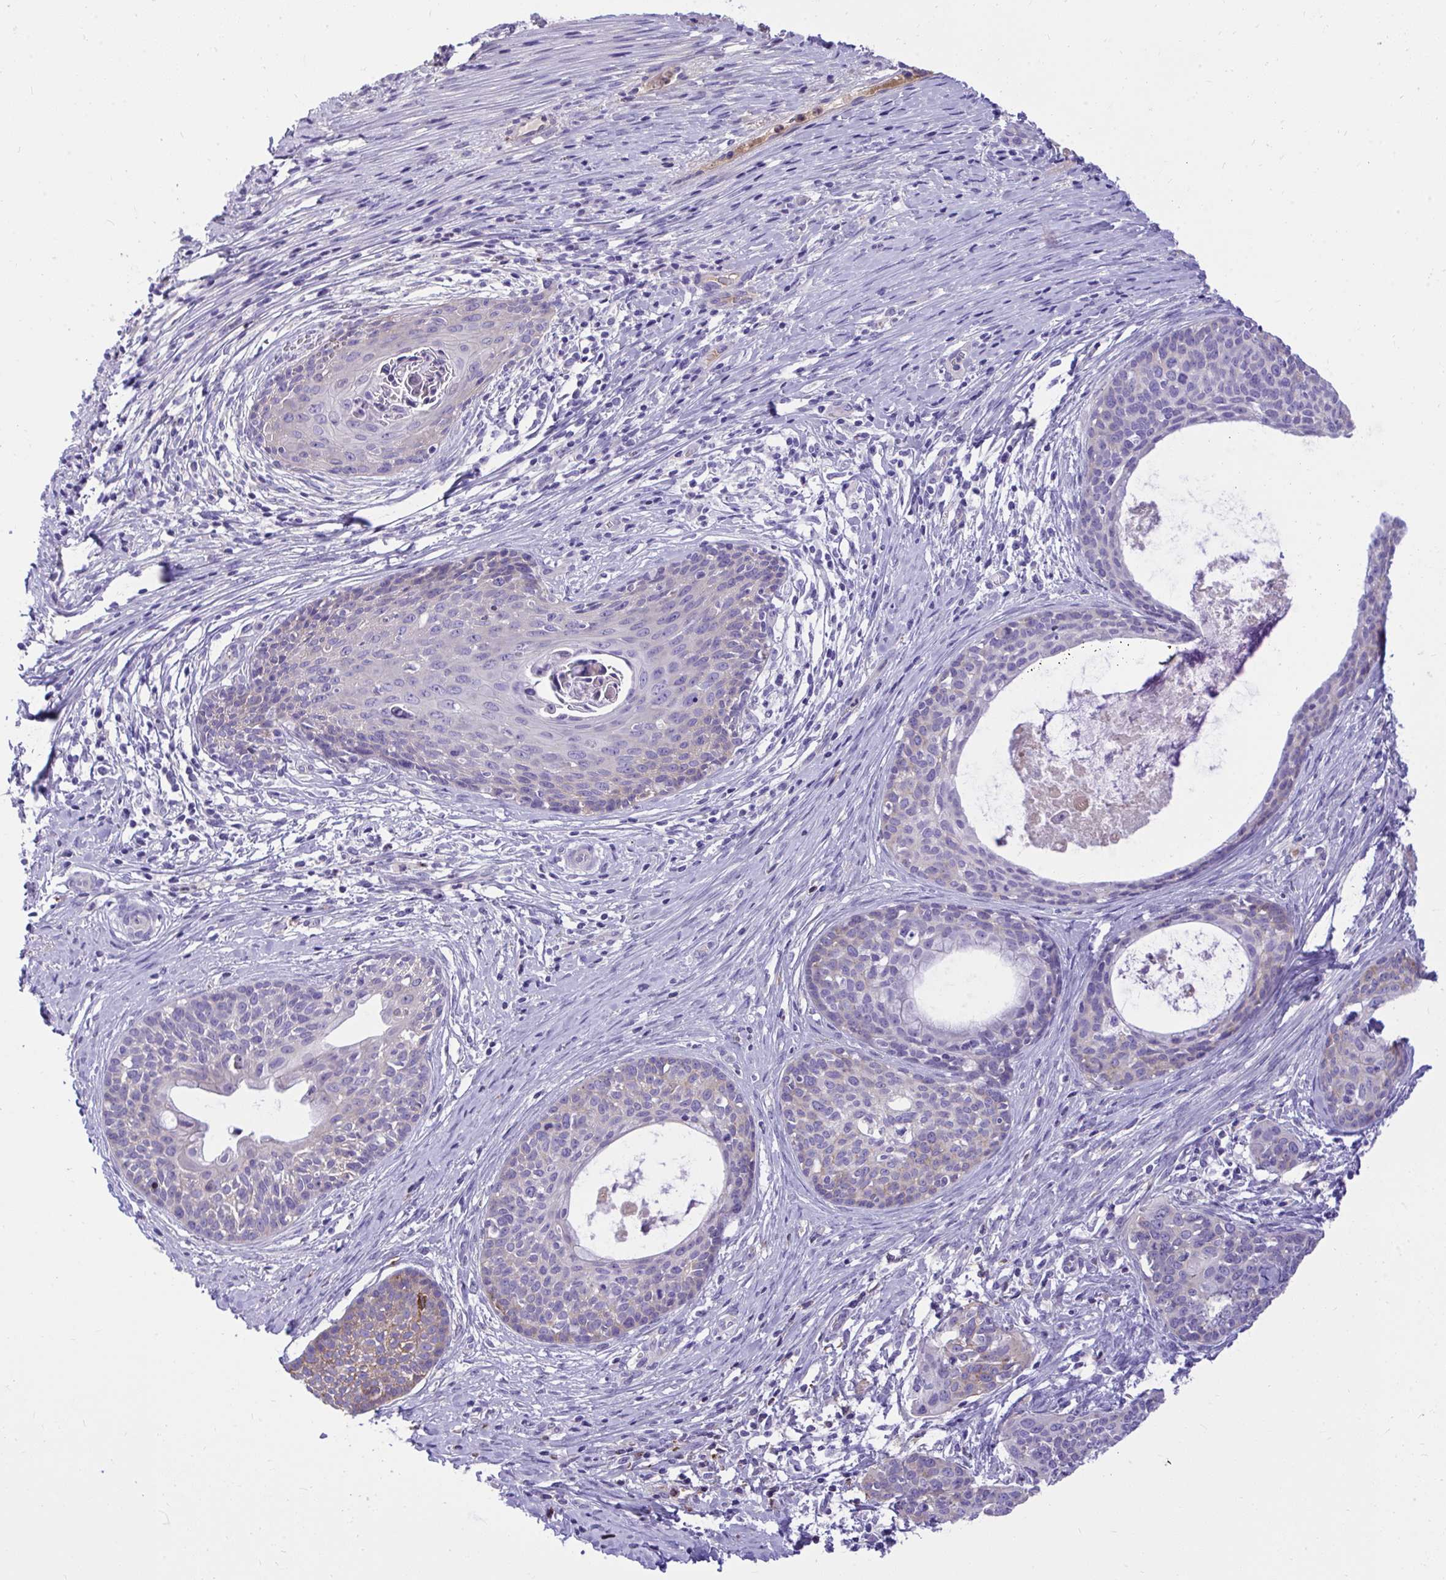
{"staining": {"intensity": "weak", "quantity": "<25%", "location": "cytoplasmic/membranous"}, "tissue": "cervical cancer", "cell_type": "Tumor cells", "image_type": "cancer", "snomed": [{"axis": "morphology", "description": "Squamous cell carcinoma, NOS"}, {"axis": "morphology", "description": "Adenocarcinoma, NOS"}, {"axis": "topography", "description": "Cervix"}], "caption": "Photomicrograph shows no protein positivity in tumor cells of cervical cancer tissue. (DAB IHC with hematoxylin counter stain).", "gene": "HRG", "patient": {"sex": "female", "age": 52}}